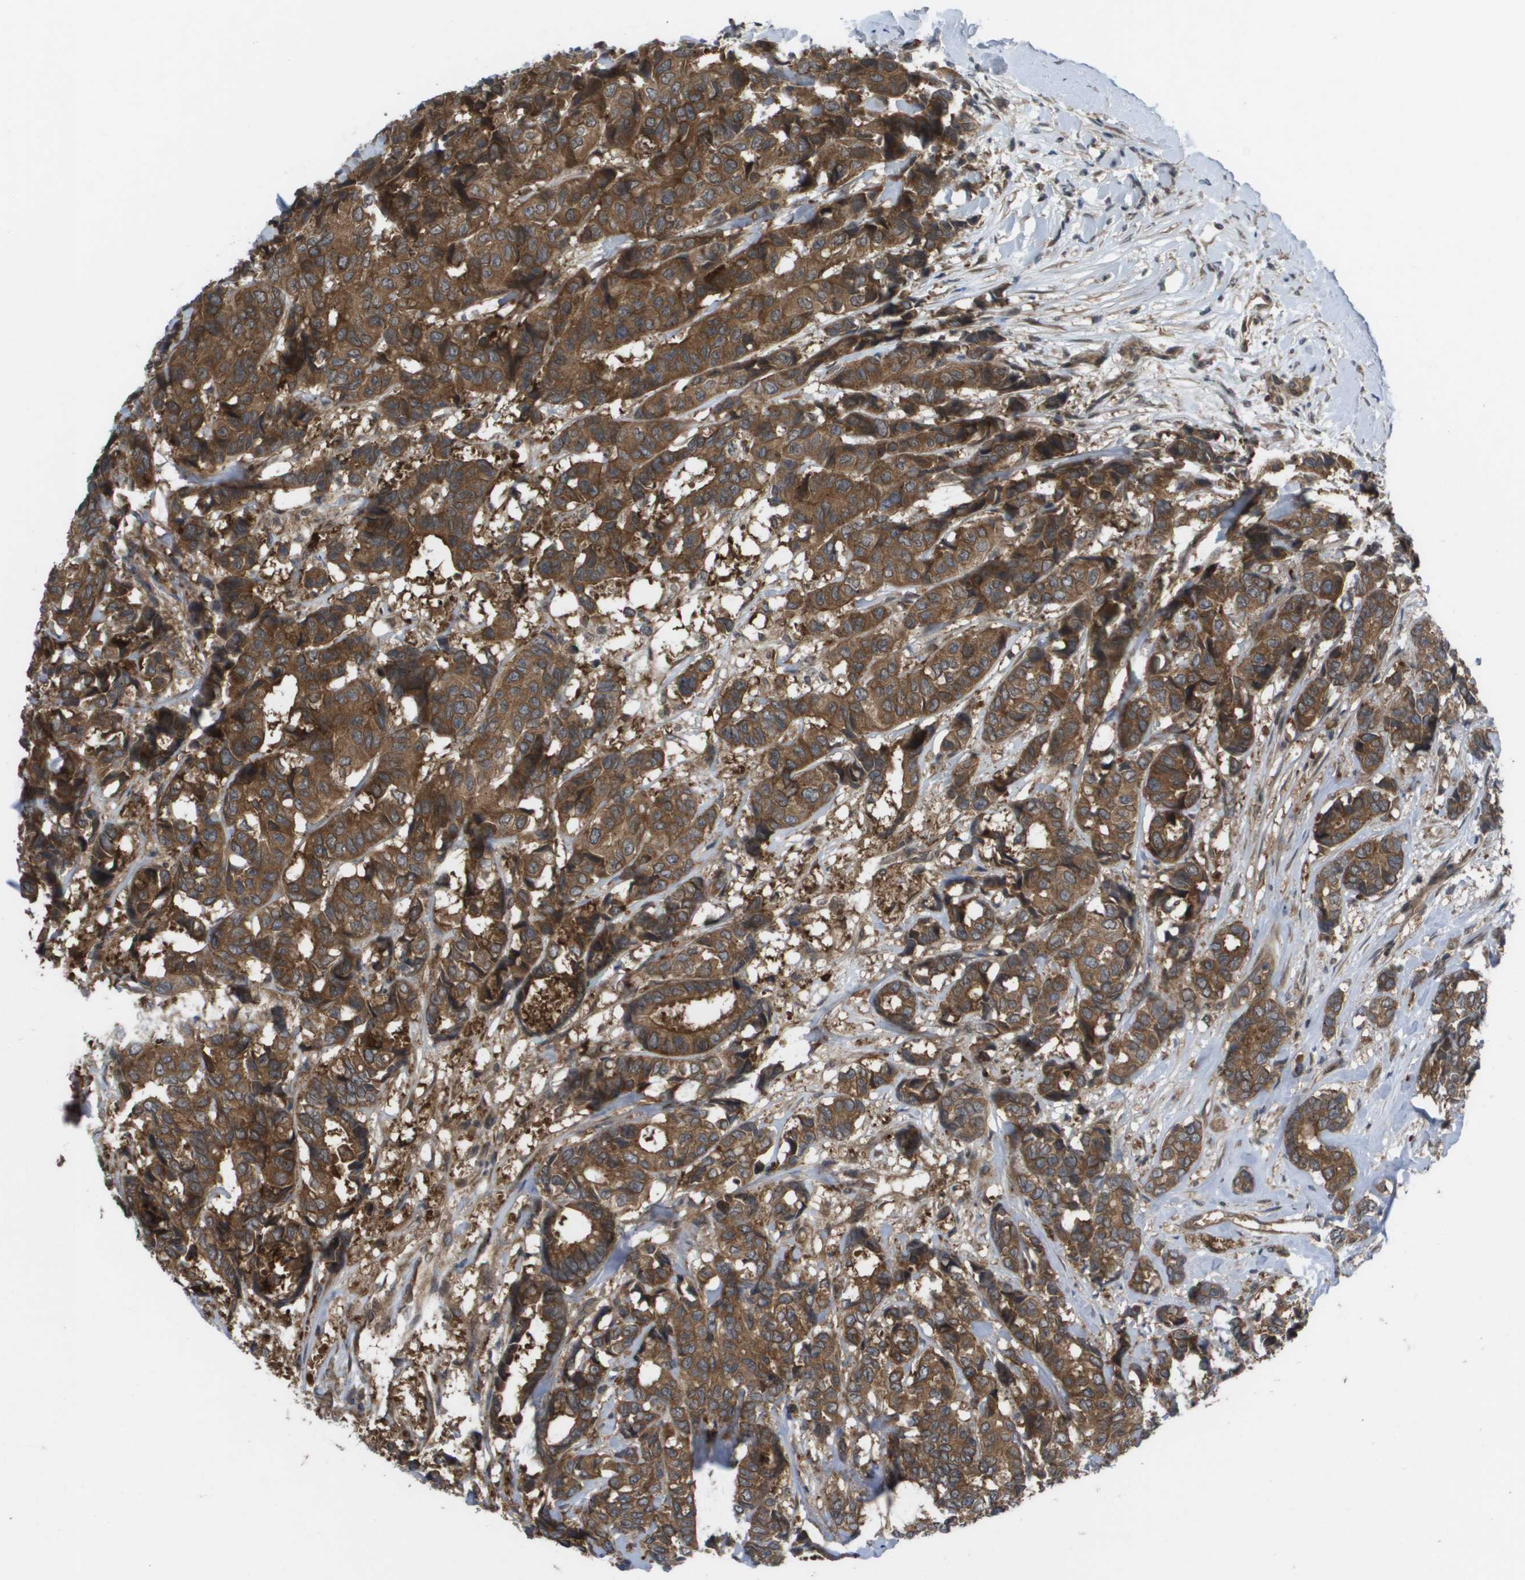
{"staining": {"intensity": "moderate", "quantity": ">75%", "location": "cytoplasmic/membranous"}, "tissue": "breast cancer", "cell_type": "Tumor cells", "image_type": "cancer", "snomed": [{"axis": "morphology", "description": "Duct carcinoma"}, {"axis": "topography", "description": "Breast"}], "caption": "This micrograph reveals IHC staining of breast cancer, with medium moderate cytoplasmic/membranous staining in approximately >75% of tumor cells.", "gene": "CTPS2", "patient": {"sex": "female", "age": 87}}